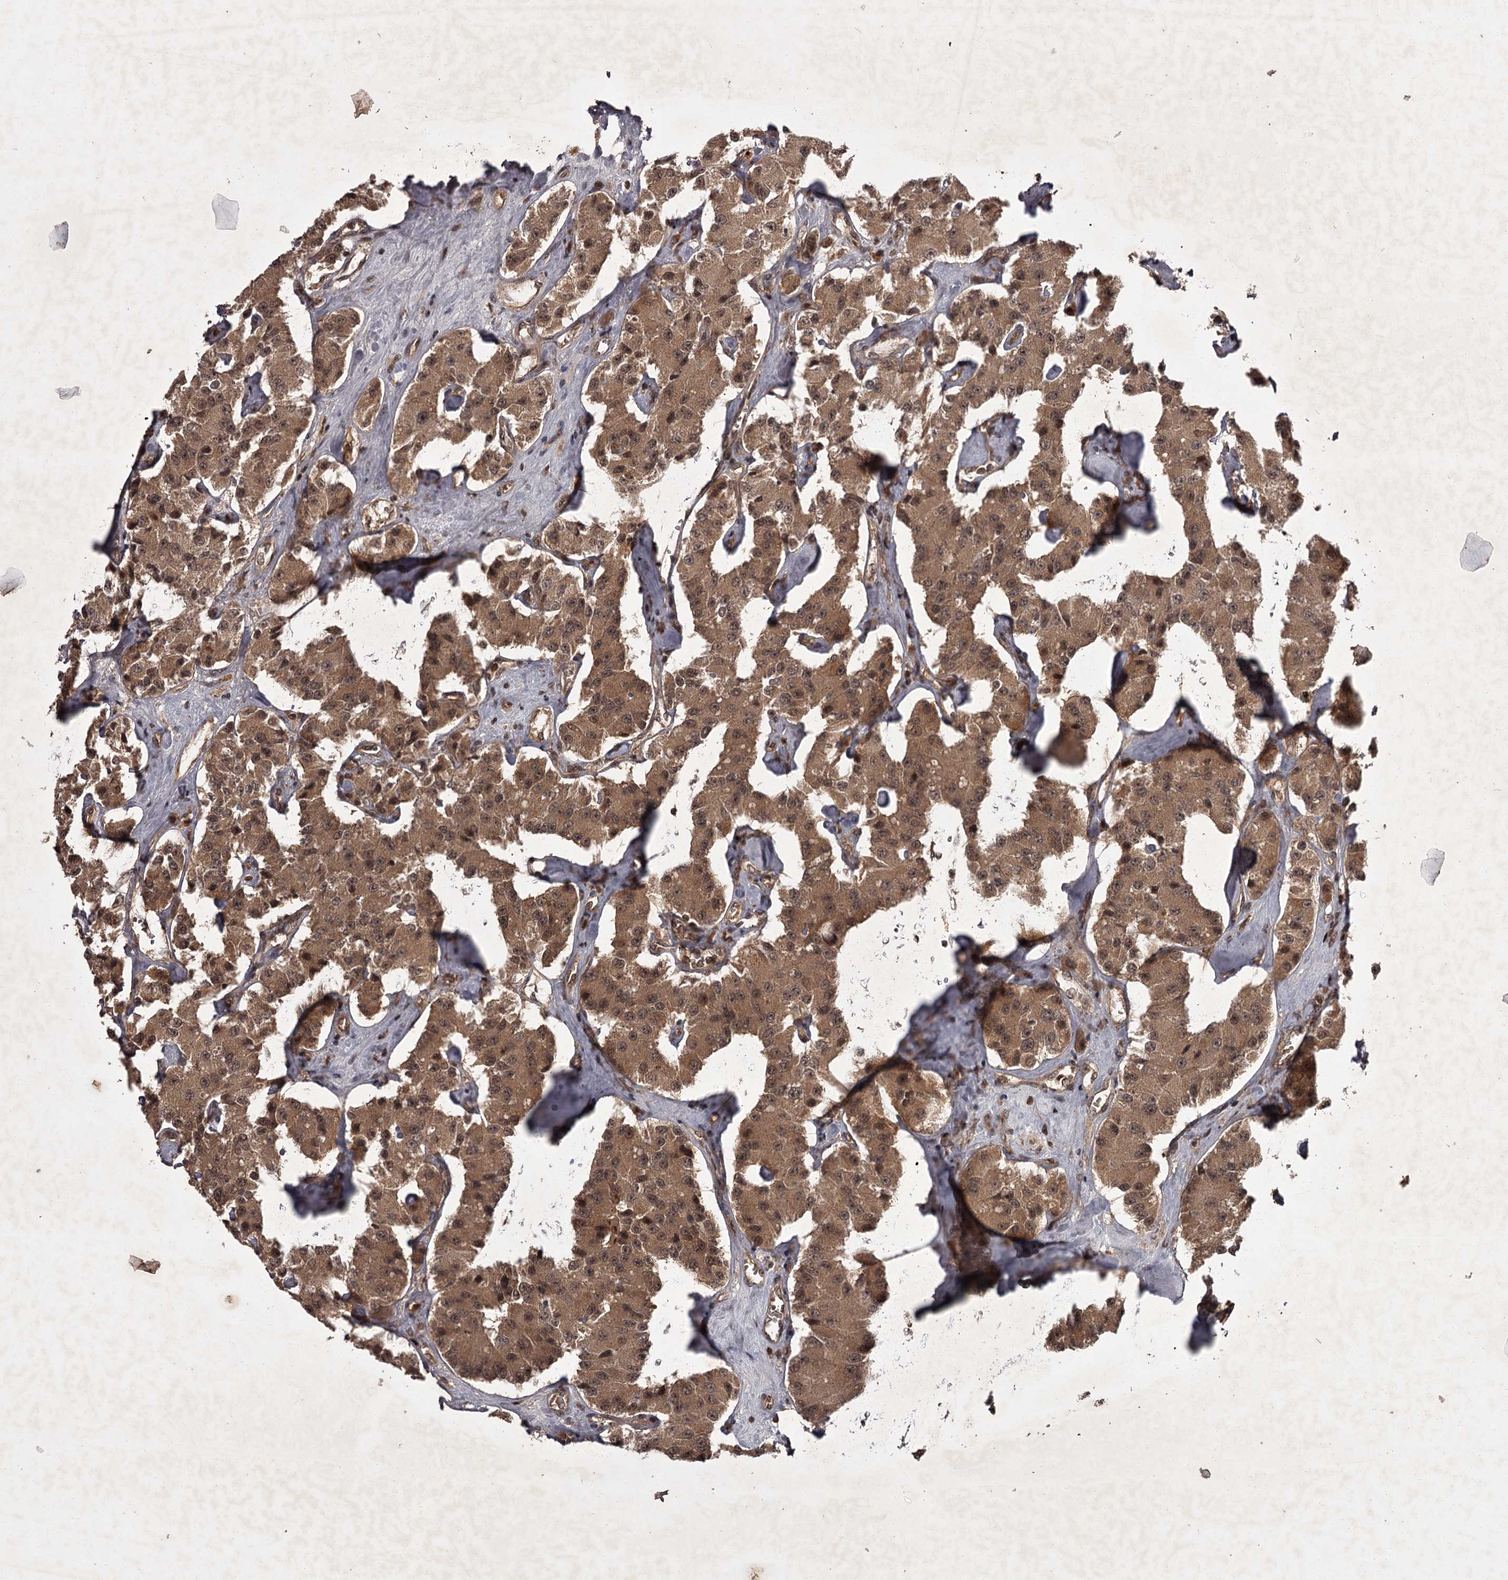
{"staining": {"intensity": "moderate", "quantity": ">75%", "location": "cytoplasmic/membranous"}, "tissue": "carcinoid", "cell_type": "Tumor cells", "image_type": "cancer", "snomed": [{"axis": "morphology", "description": "Carcinoid, malignant, NOS"}, {"axis": "topography", "description": "Pancreas"}], "caption": "High-magnification brightfield microscopy of carcinoid (malignant) stained with DAB (brown) and counterstained with hematoxylin (blue). tumor cells exhibit moderate cytoplasmic/membranous positivity is appreciated in approximately>75% of cells.", "gene": "TBC1D23", "patient": {"sex": "male", "age": 41}}